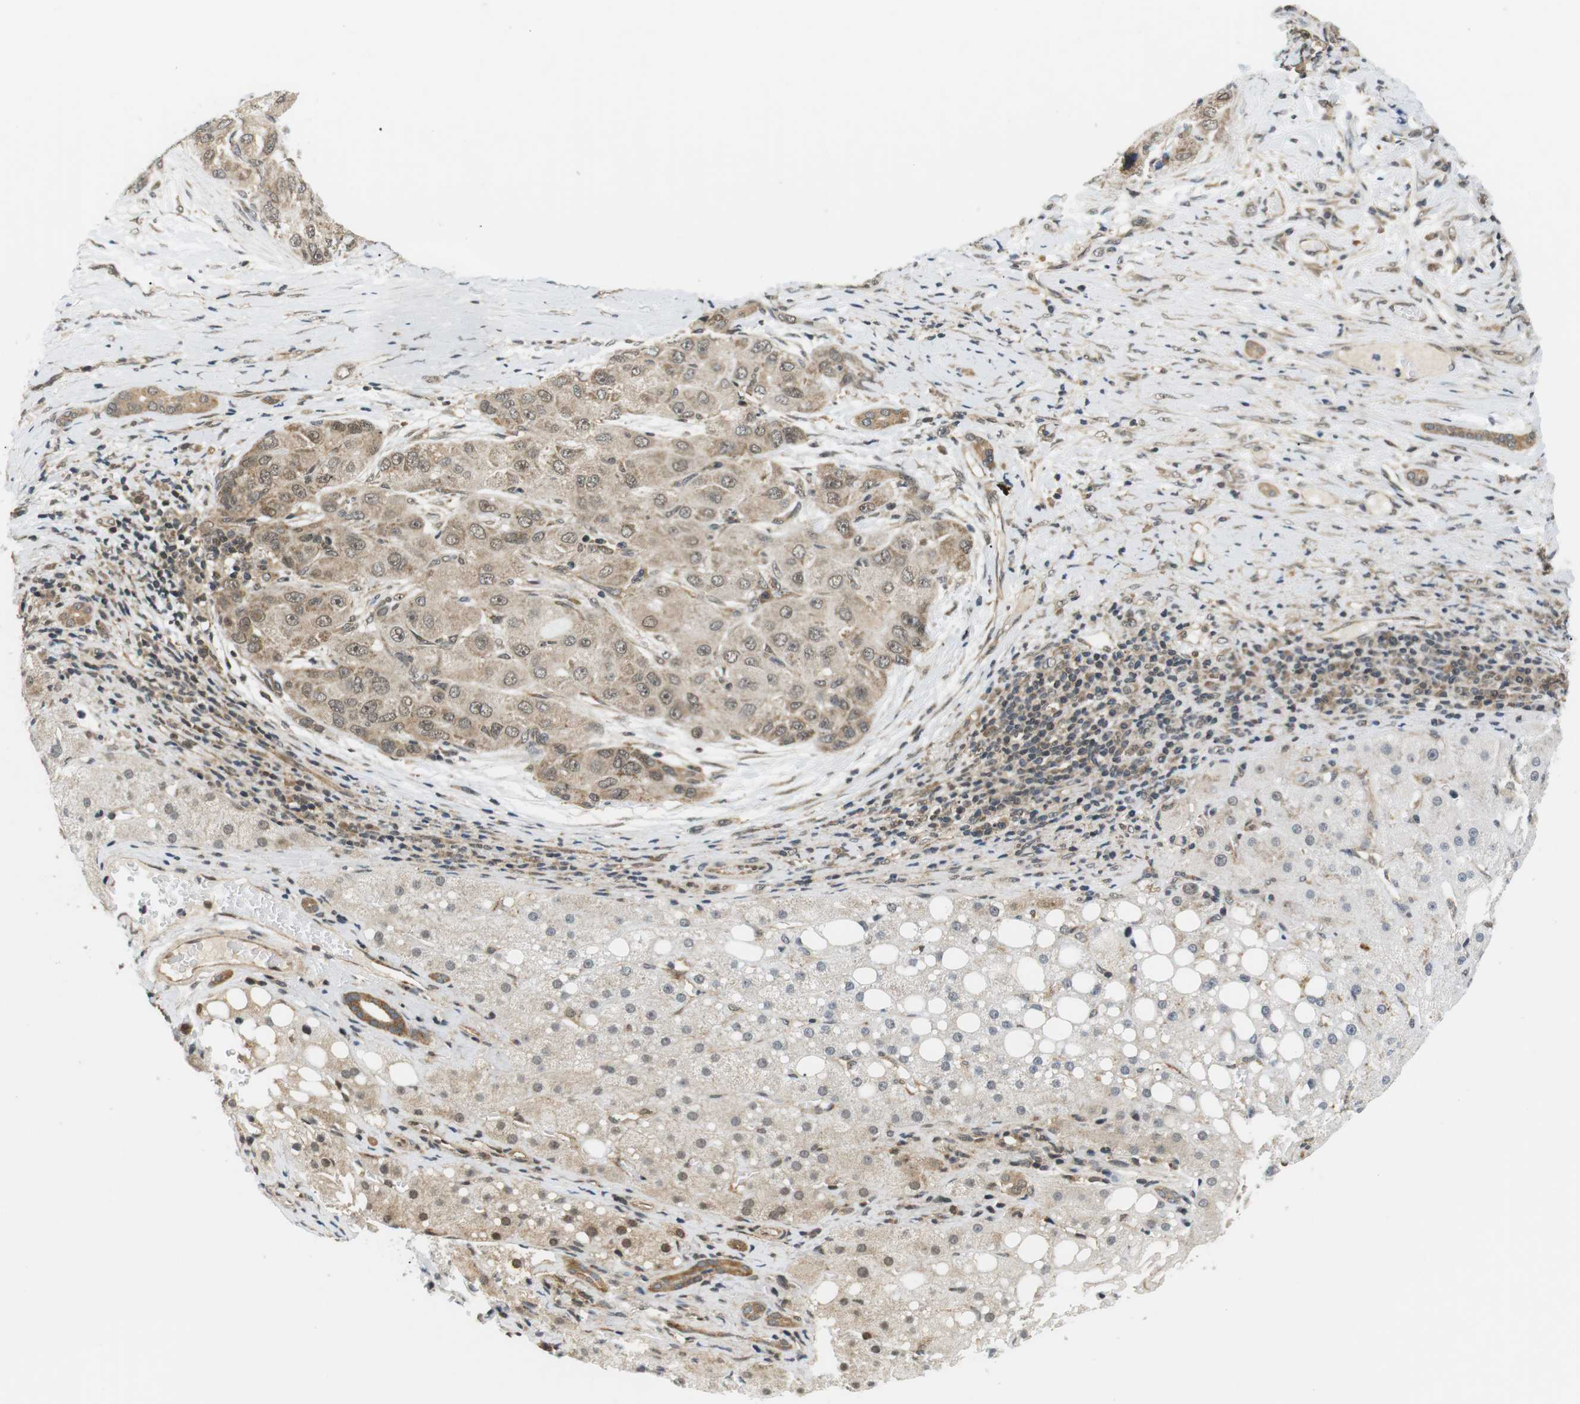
{"staining": {"intensity": "weak", "quantity": "25%-75%", "location": "cytoplasmic/membranous,nuclear"}, "tissue": "liver cancer", "cell_type": "Tumor cells", "image_type": "cancer", "snomed": [{"axis": "morphology", "description": "Carcinoma, Hepatocellular, NOS"}, {"axis": "topography", "description": "Liver"}], "caption": "Protein staining of liver hepatocellular carcinoma tissue reveals weak cytoplasmic/membranous and nuclear staining in about 25%-75% of tumor cells. The staining is performed using DAB brown chromogen to label protein expression. The nuclei are counter-stained blue using hematoxylin.", "gene": "CSNK2B", "patient": {"sex": "male", "age": 80}}